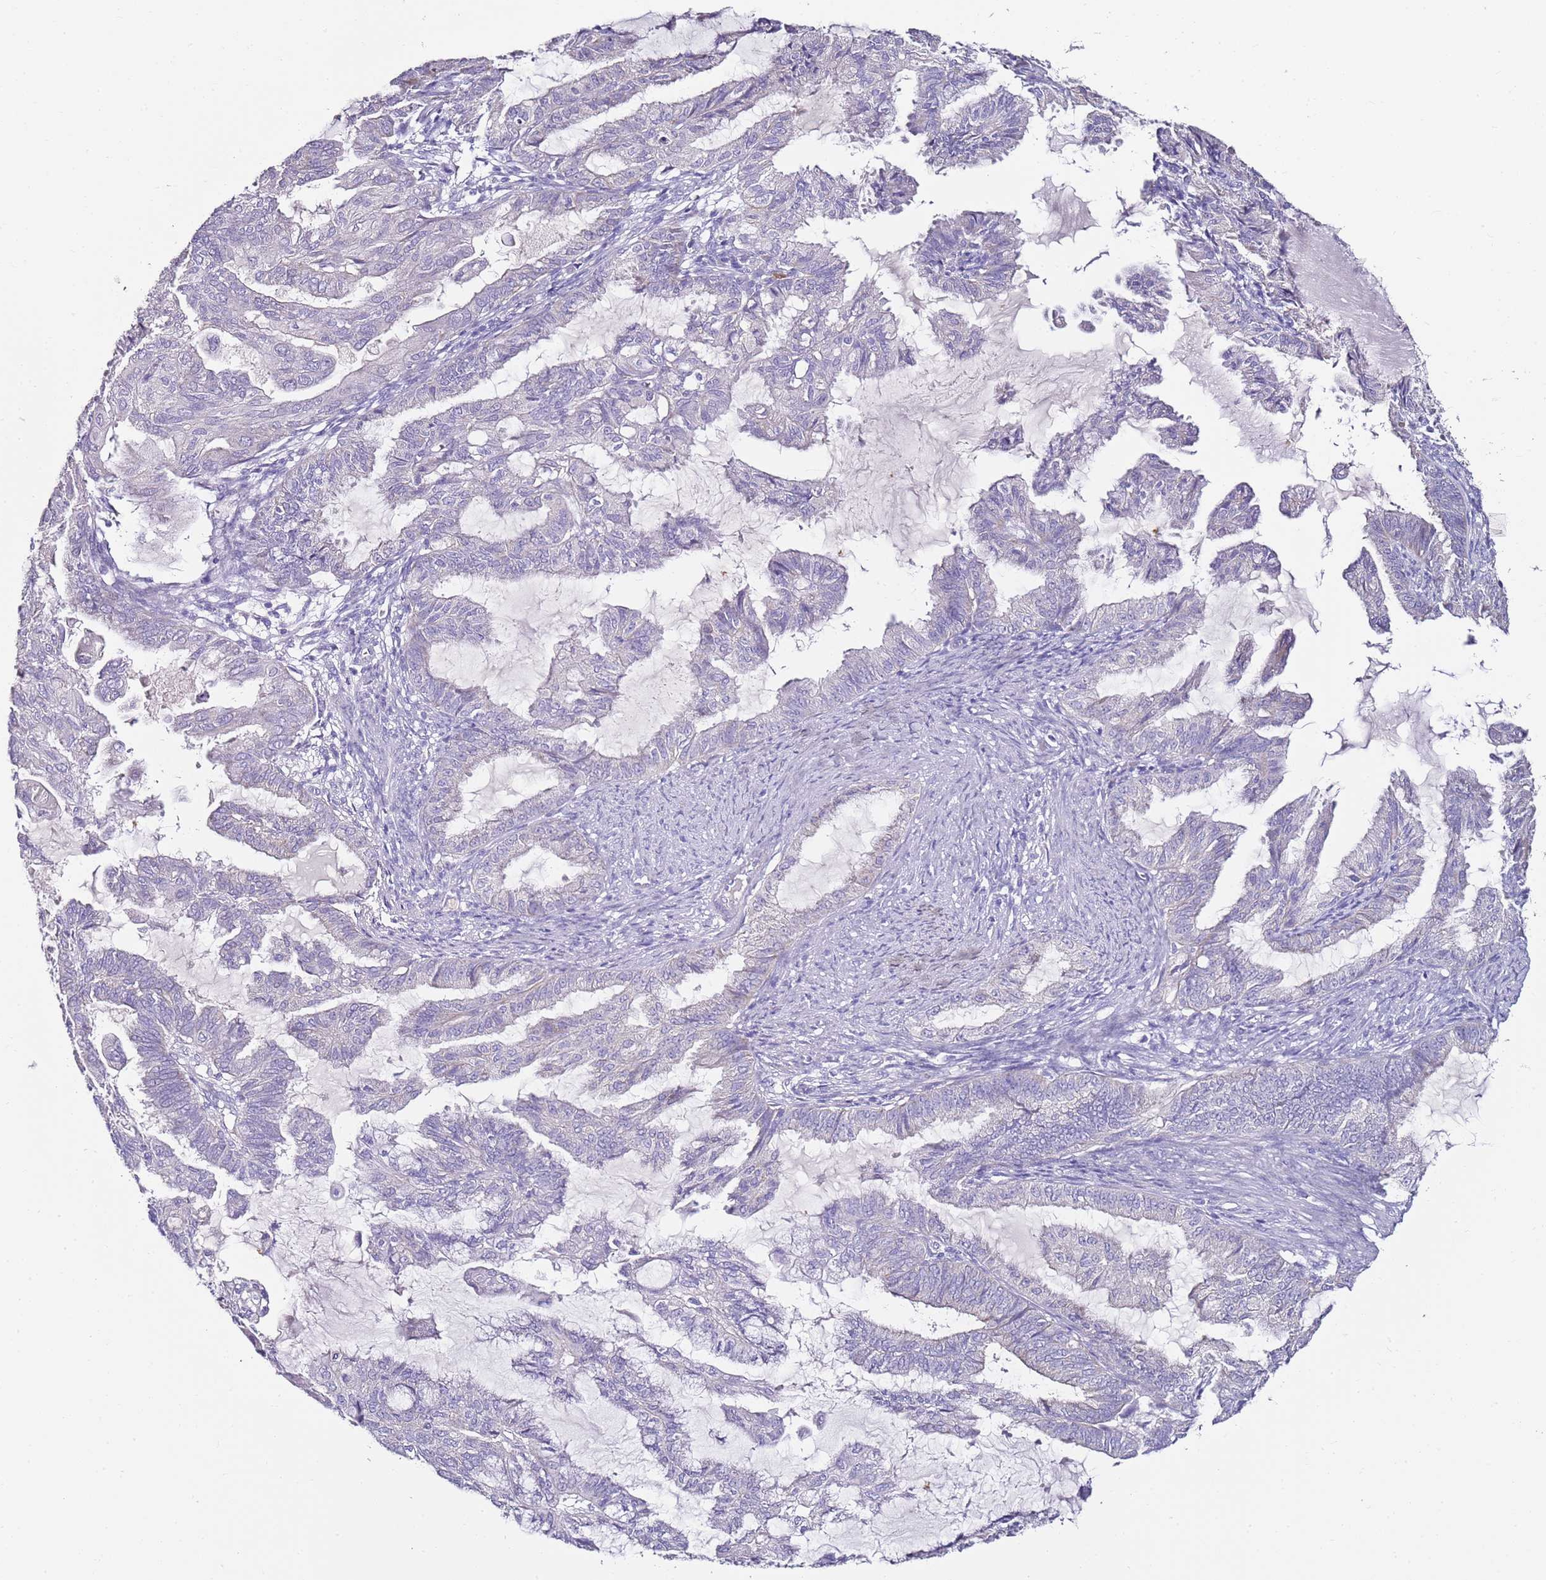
{"staining": {"intensity": "weak", "quantity": "<25%", "location": "cytoplasmic/membranous"}, "tissue": "endometrial cancer", "cell_type": "Tumor cells", "image_type": "cancer", "snomed": [{"axis": "morphology", "description": "Adenocarcinoma, NOS"}, {"axis": "topography", "description": "Endometrium"}], "caption": "High power microscopy micrograph of an IHC photomicrograph of endometrial cancer (adenocarcinoma), revealing no significant expression in tumor cells.", "gene": "MYBPC3", "patient": {"sex": "female", "age": 86}}